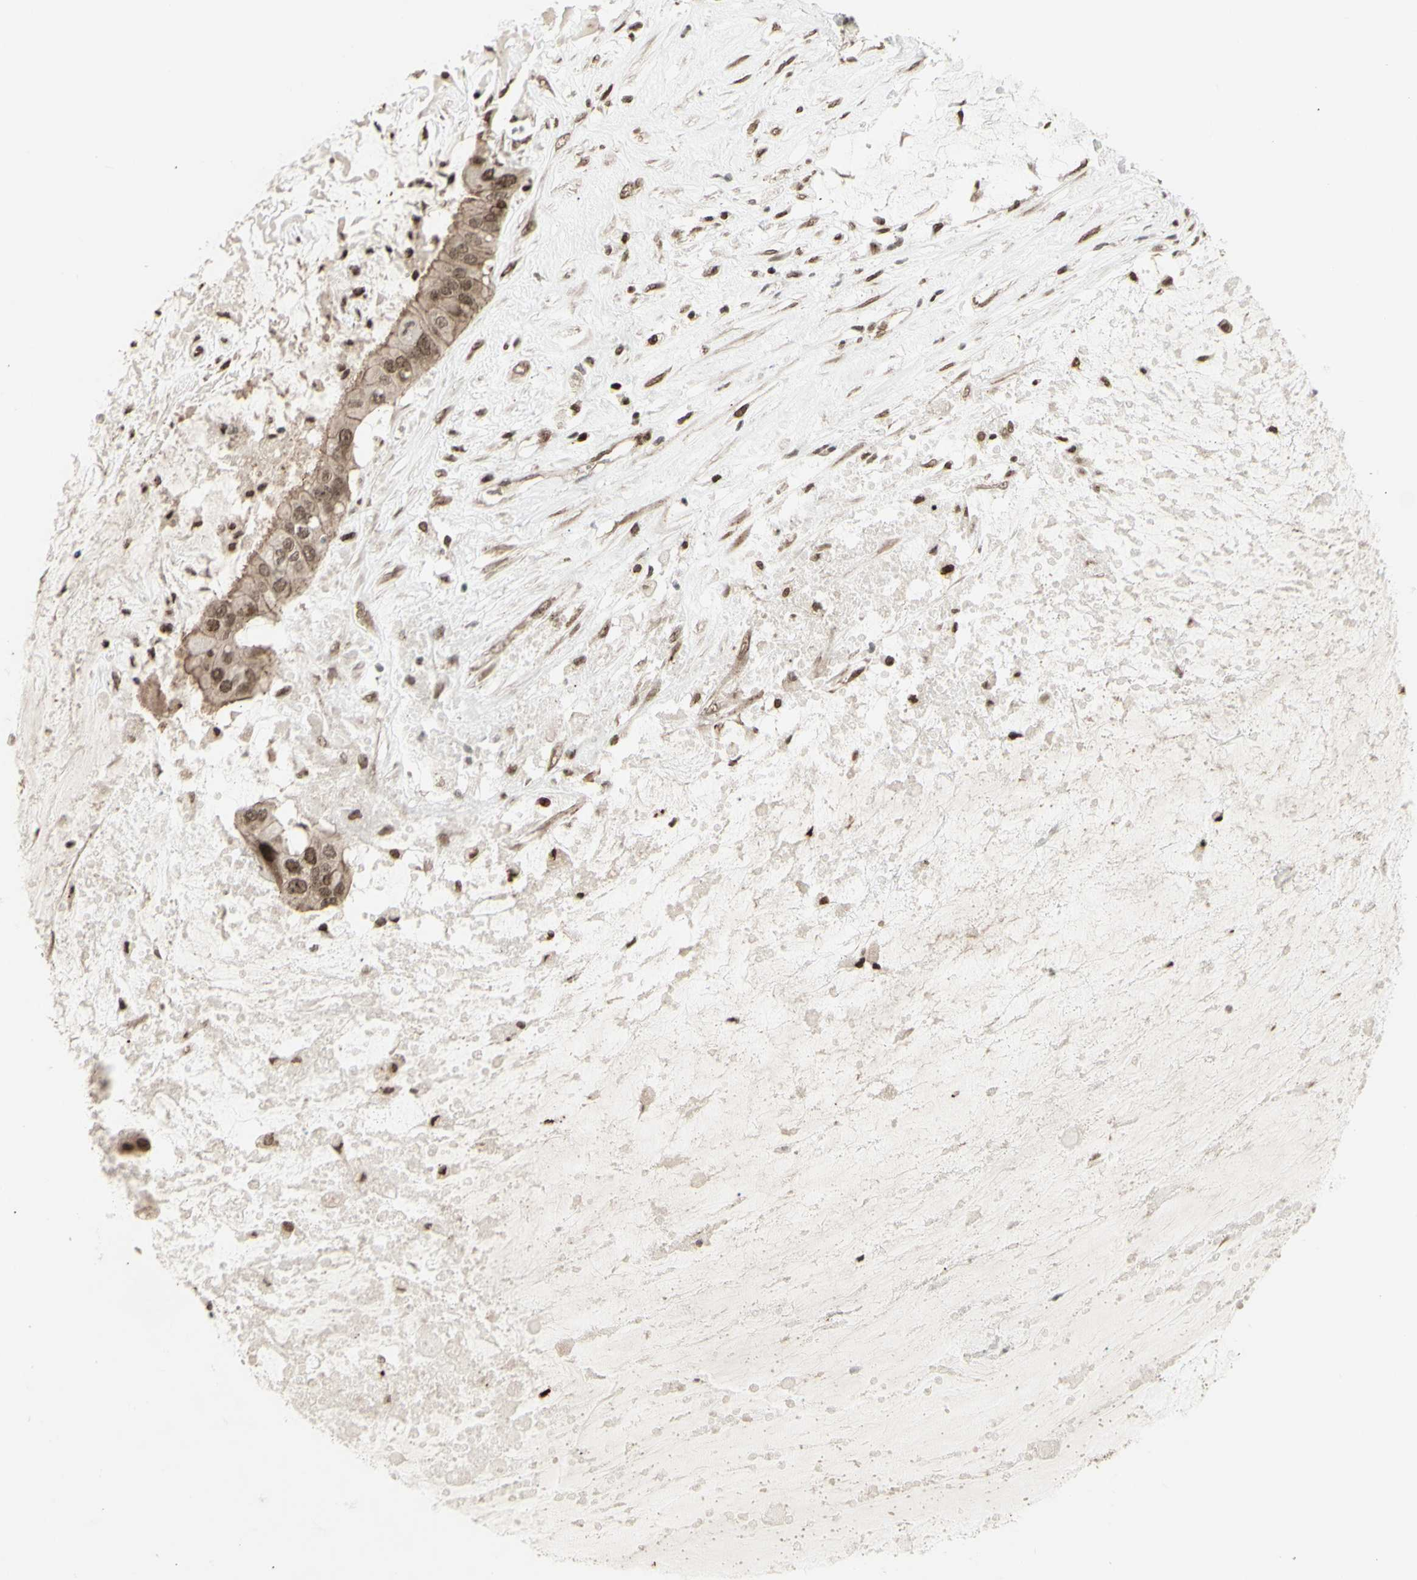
{"staining": {"intensity": "moderate", "quantity": ">75%", "location": "cytoplasmic/membranous,nuclear"}, "tissue": "ovarian cancer", "cell_type": "Tumor cells", "image_type": "cancer", "snomed": [{"axis": "morphology", "description": "Cystadenocarcinoma, mucinous, NOS"}, {"axis": "topography", "description": "Ovary"}], "caption": "DAB immunohistochemical staining of human ovarian cancer shows moderate cytoplasmic/membranous and nuclear protein positivity in about >75% of tumor cells. The protein is stained brown, and the nuclei are stained in blue (DAB IHC with brightfield microscopy, high magnification).", "gene": "CBX1", "patient": {"sex": "female", "age": 80}}